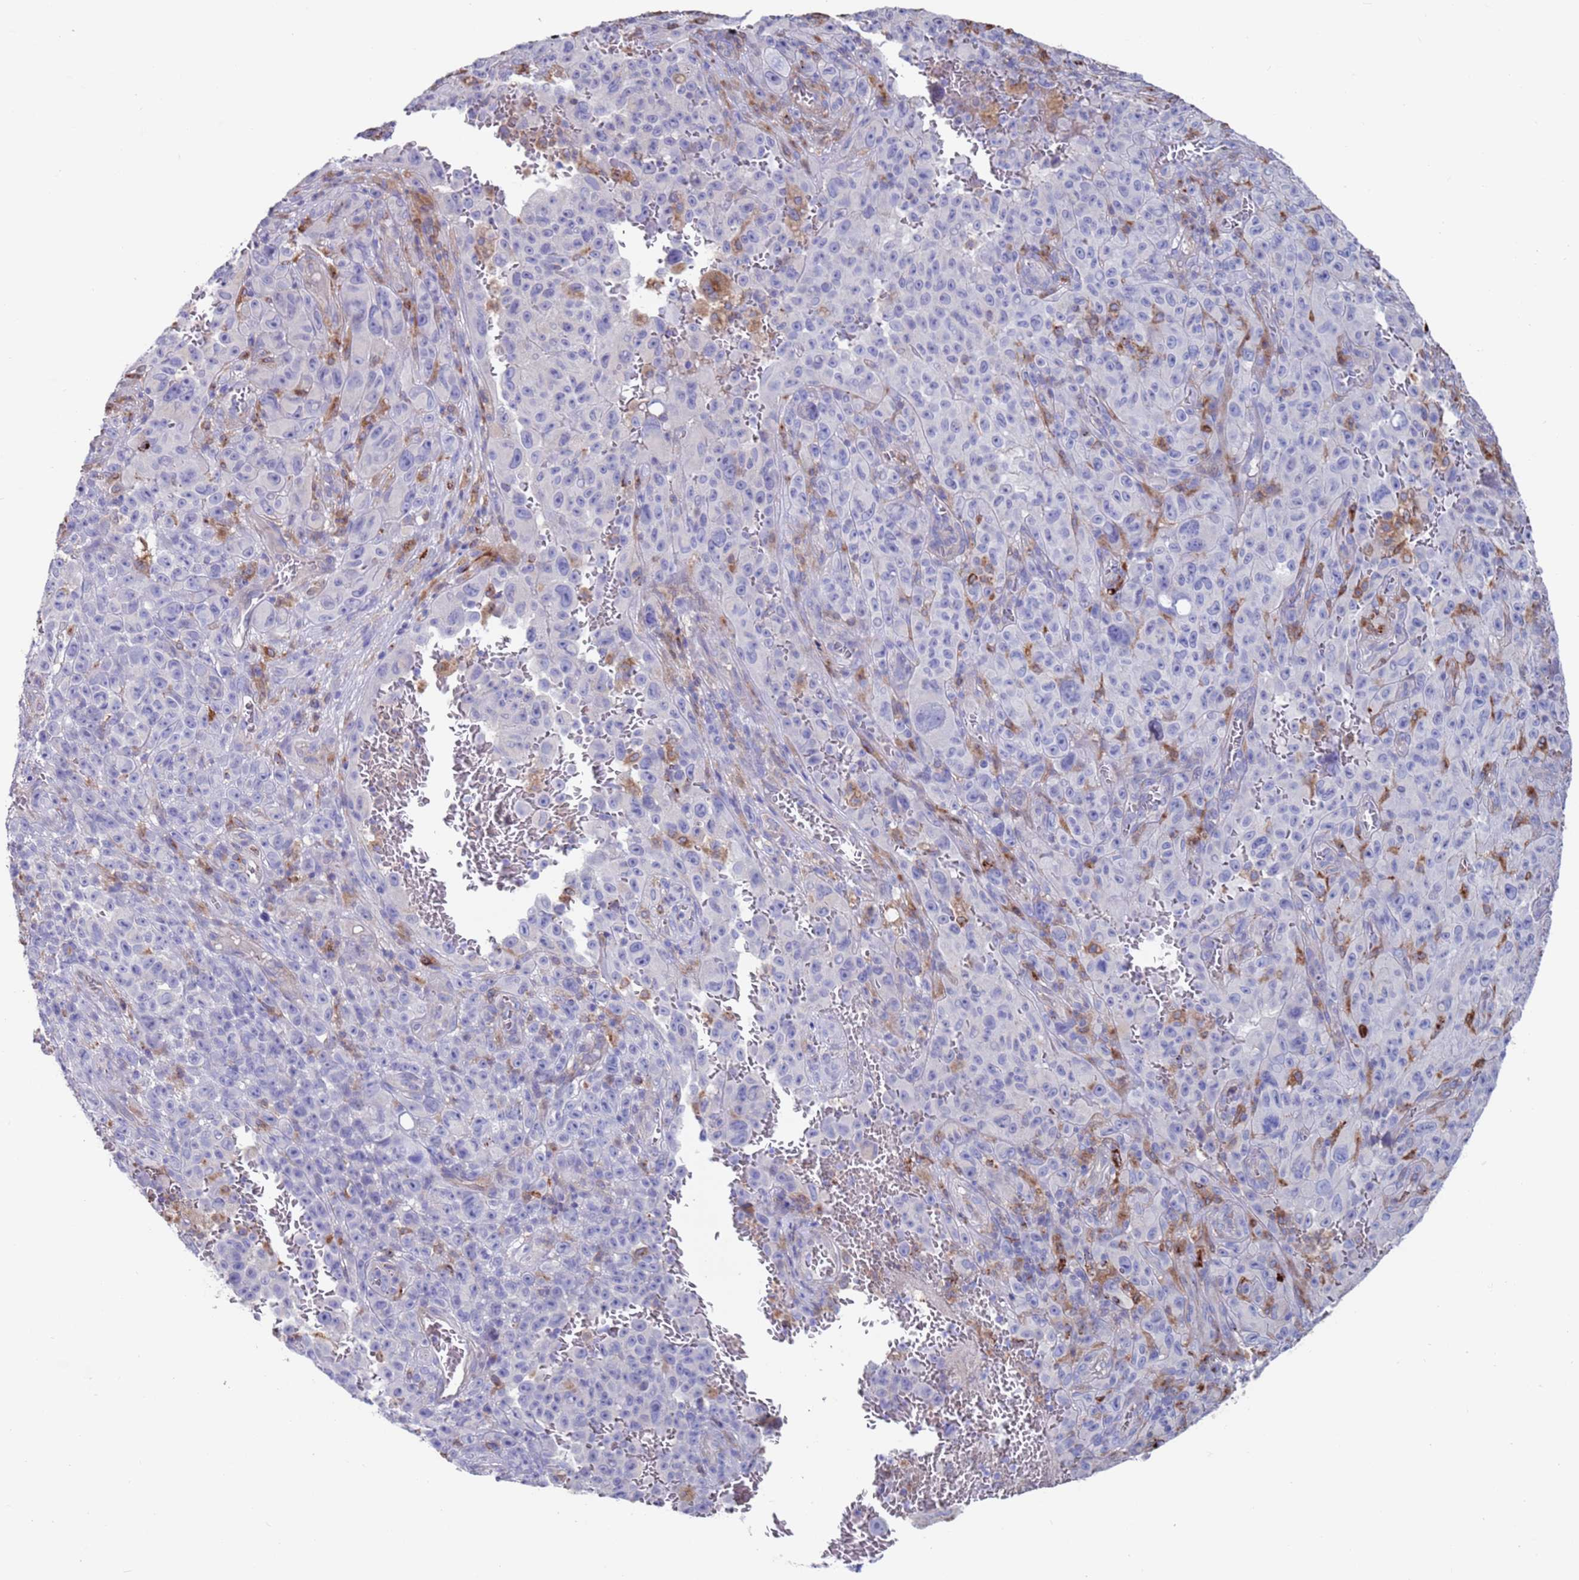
{"staining": {"intensity": "negative", "quantity": "none", "location": "none"}, "tissue": "melanoma", "cell_type": "Tumor cells", "image_type": "cancer", "snomed": [{"axis": "morphology", "description": "Malignant melanoma, NOS"}, {"axis": "topography", "description": "Skin"}], "caption": "Photomicrograph shows no protein positivity in tumor cells of melanoma tissue.", "gene": "GREB1L", "patient": {"sex": "female", "age": 82}}